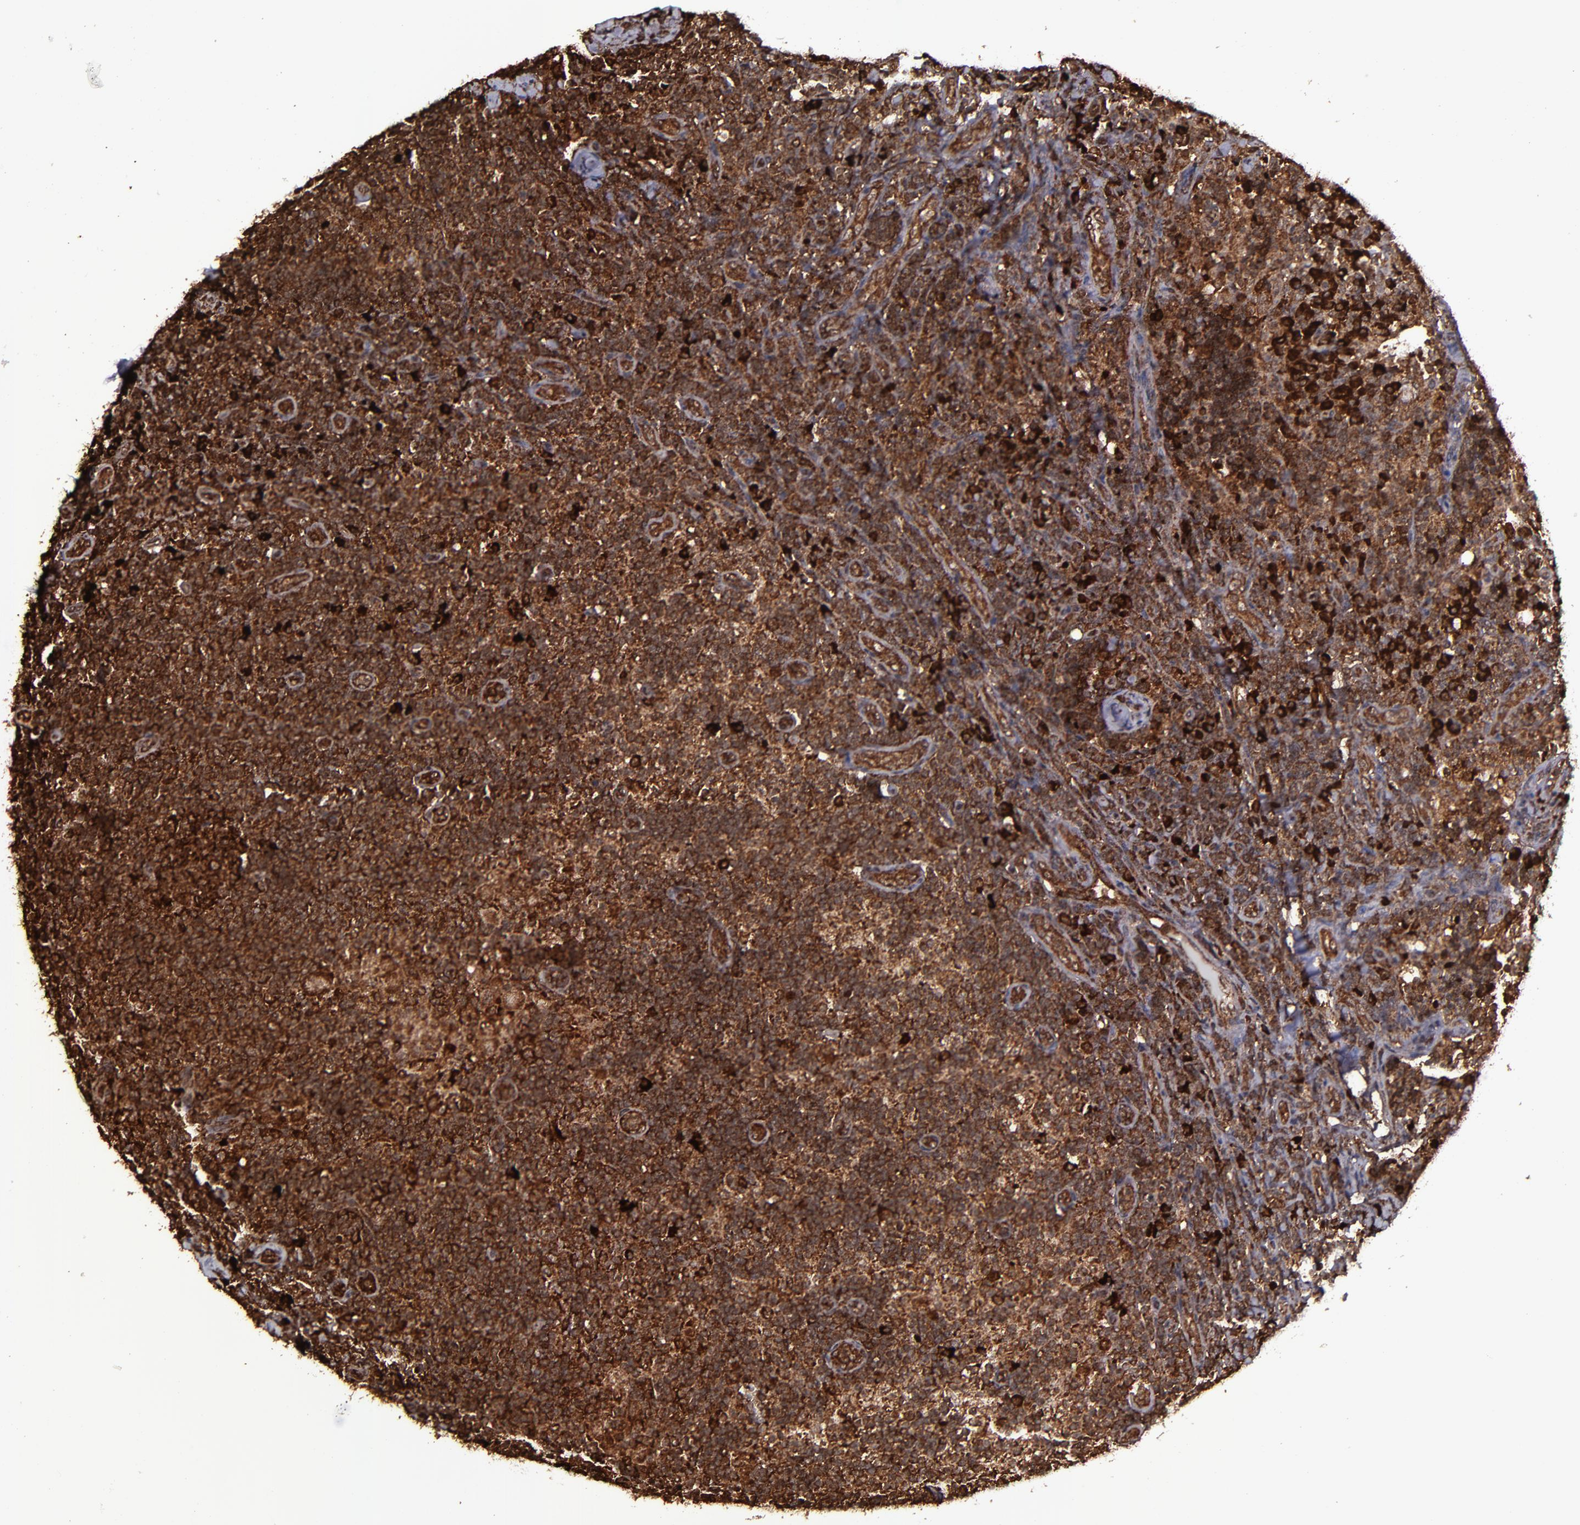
{"staining": {"intensity": "strong", "quantity": ">75%", "location": "cytoplasmic/membranous,nuclear"}, "tissue": "lymph node", "cell_type": "Germinal center cells", "image_type": "normal", "snomed": [{"axis": "morphology", "description": "Normal tissue, NOS"}, {"axis": "morphology", "description": "Inflammation, NOS"}, {"axis": "topography", "description": "Lymph node"}], "caption": "DAB (3,3'-diaminobenzidine) immunohistochemical staining of normal lymph node shows strong cytoplasmic/membranous,nuclear protein expression in approximately >75% of germinal center cells. The protein of interest is stained brown, and the nuclei are stained in blue (DAB IHC with brightfield microscopy, high magnification).", "gene": "EIF4ENIF1", "patient": {"sex": "male", "age": 46}}